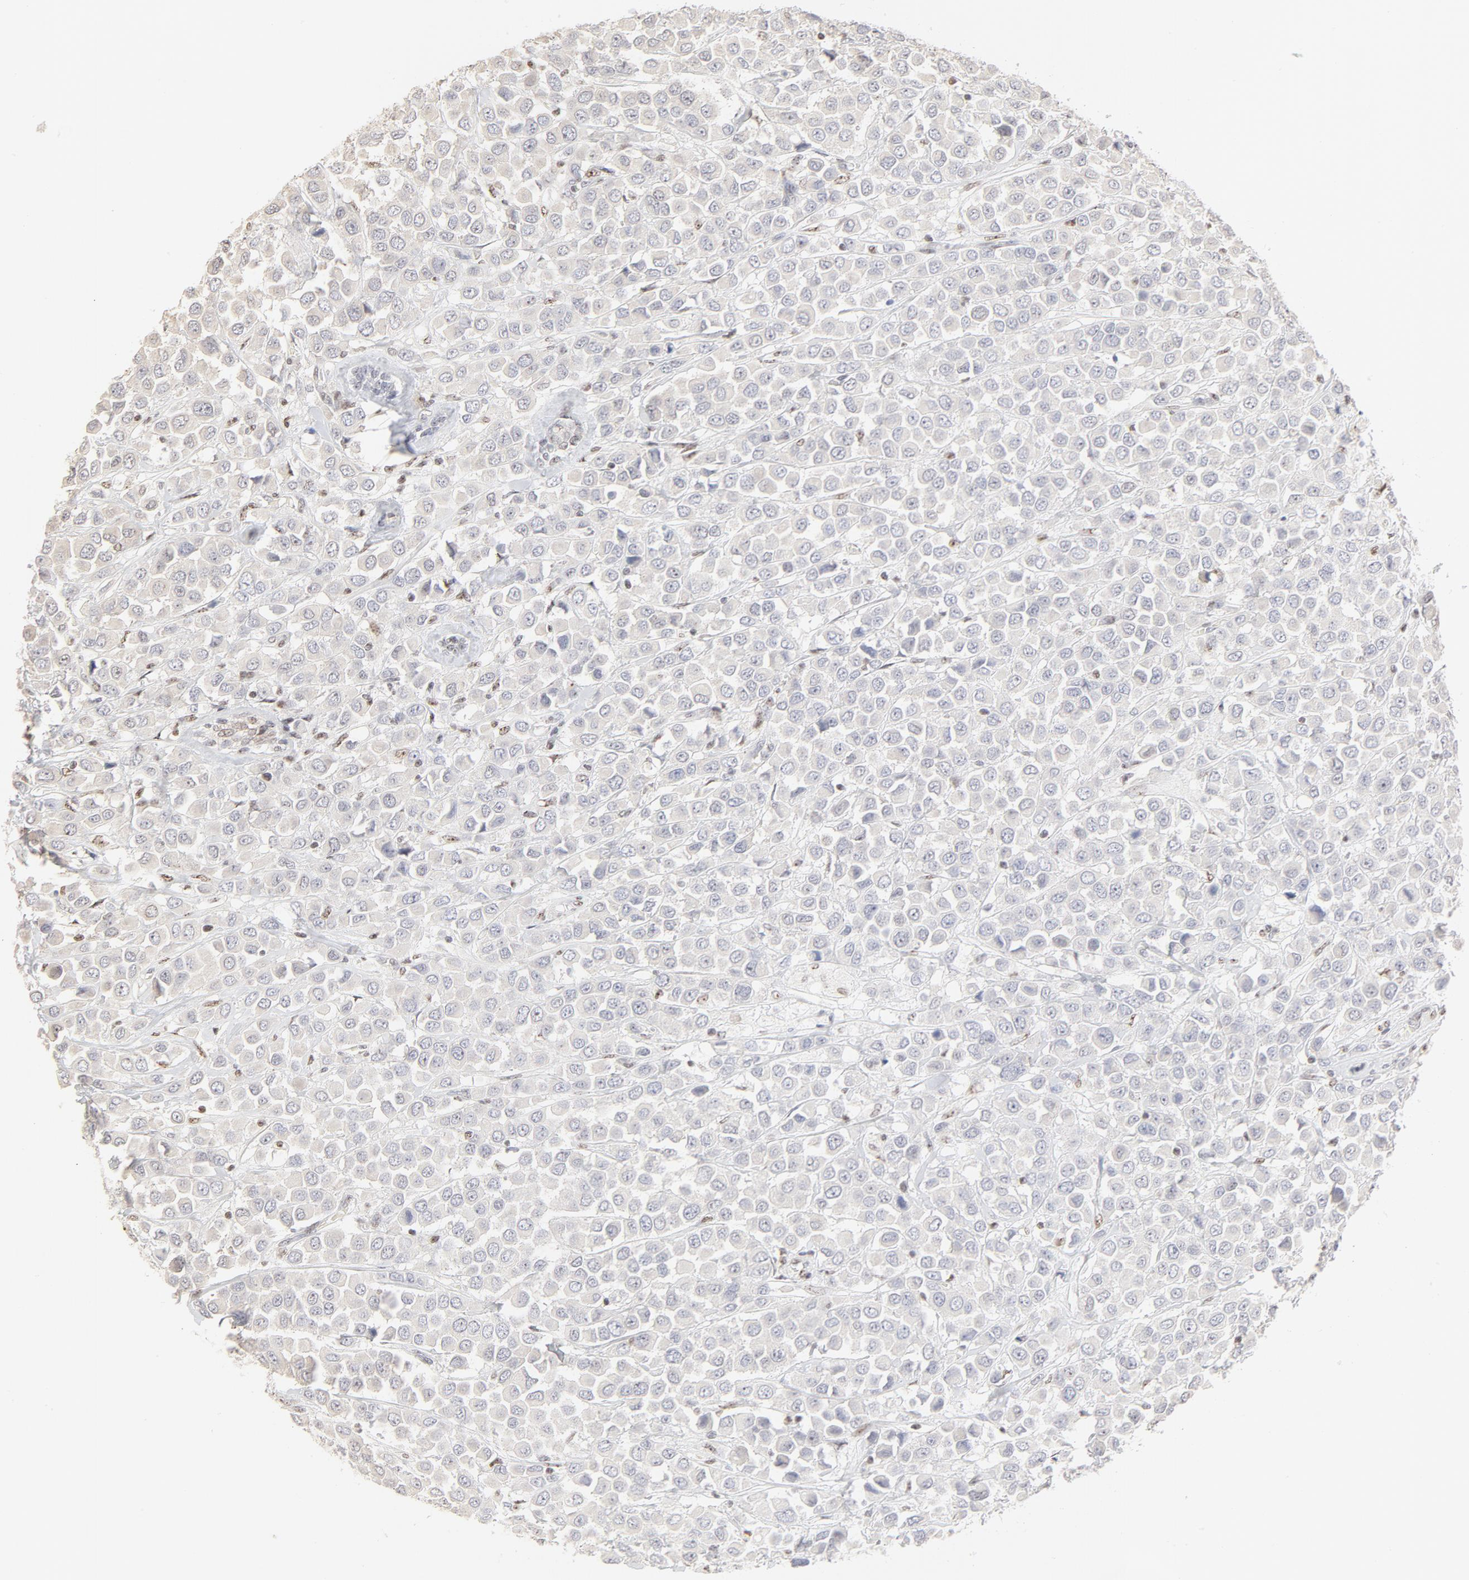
{"staining": {"intensity": "negative", "quantity": "none", "location": "none"}, "tissue": "breast cancer", "cell_type": "Tumor cells", "image_type": "cancer", "snomed": [{"axis": "morphology", "description": "Duct carcinoma"}, {"axis": "topography", "description": "Breast"}], "caption": "IHC histopathology image of neoplastic tissue: human breast cancer (invasive ductal carcinoma) stained with DAB exhibits no significant protein staining in tumor cells. The staining is performed using DAB (3,3'-diaminobenzidine) brown chromogen with nuclei counter-stained in using hematoxylin.", "gene": "NFIL3", "patient": {"sex": "female", "age": 61}}